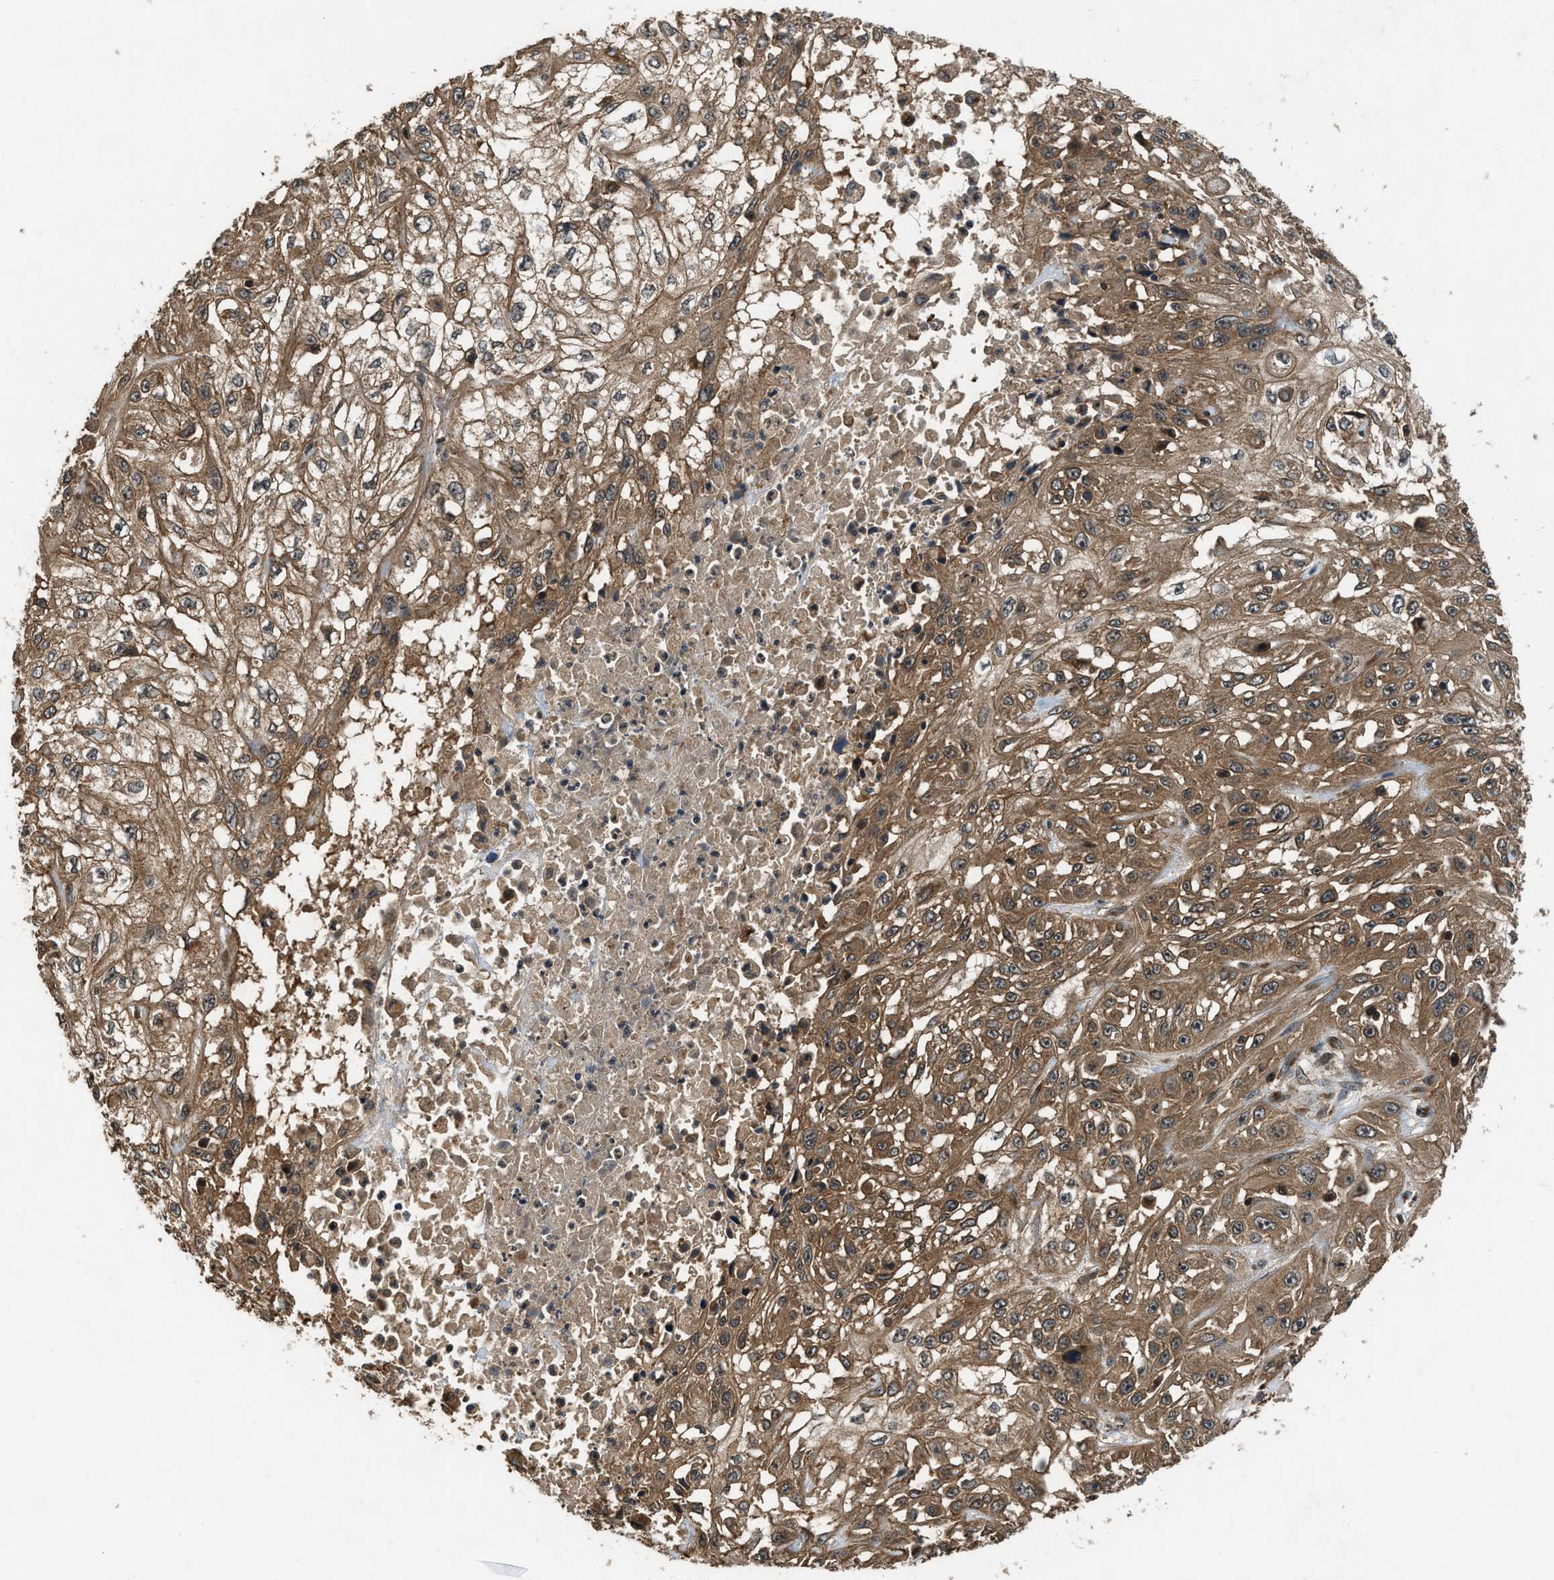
{"staining": {"intensity": "moderate", "quantity": ">75%", "location": "cytoplasmic/membranous"}, "tissue": "skin cancer", "cell_type": "Tumor cells", "image_type": "cancer", "snomed": [{"axis": "morphology", "description": "Squamous cell carcinoma, NOS"}, {"axis": "morphology", "description": "Squamous cell carcinoma, metastatic, NOS"}, {"axis": "topography", "description": "Skin"}, {"axis": "topography", "description": "Lymph node"}], "caption": "The photomicrograph displays immunohistochemical staining of squamous cell carcinoma (skin). There is moderate cytoplasmic/membranous expression is present in approximately >75% of tumor cells. The protein is stained brown, and the nuclei are stained in blue (DAB (3,3'-diaminobenzidine) IHC with brightfield microscopy, high magnification).", "gene": "RPS6KB1", "patient": {"sex": "male", "age": 75}}